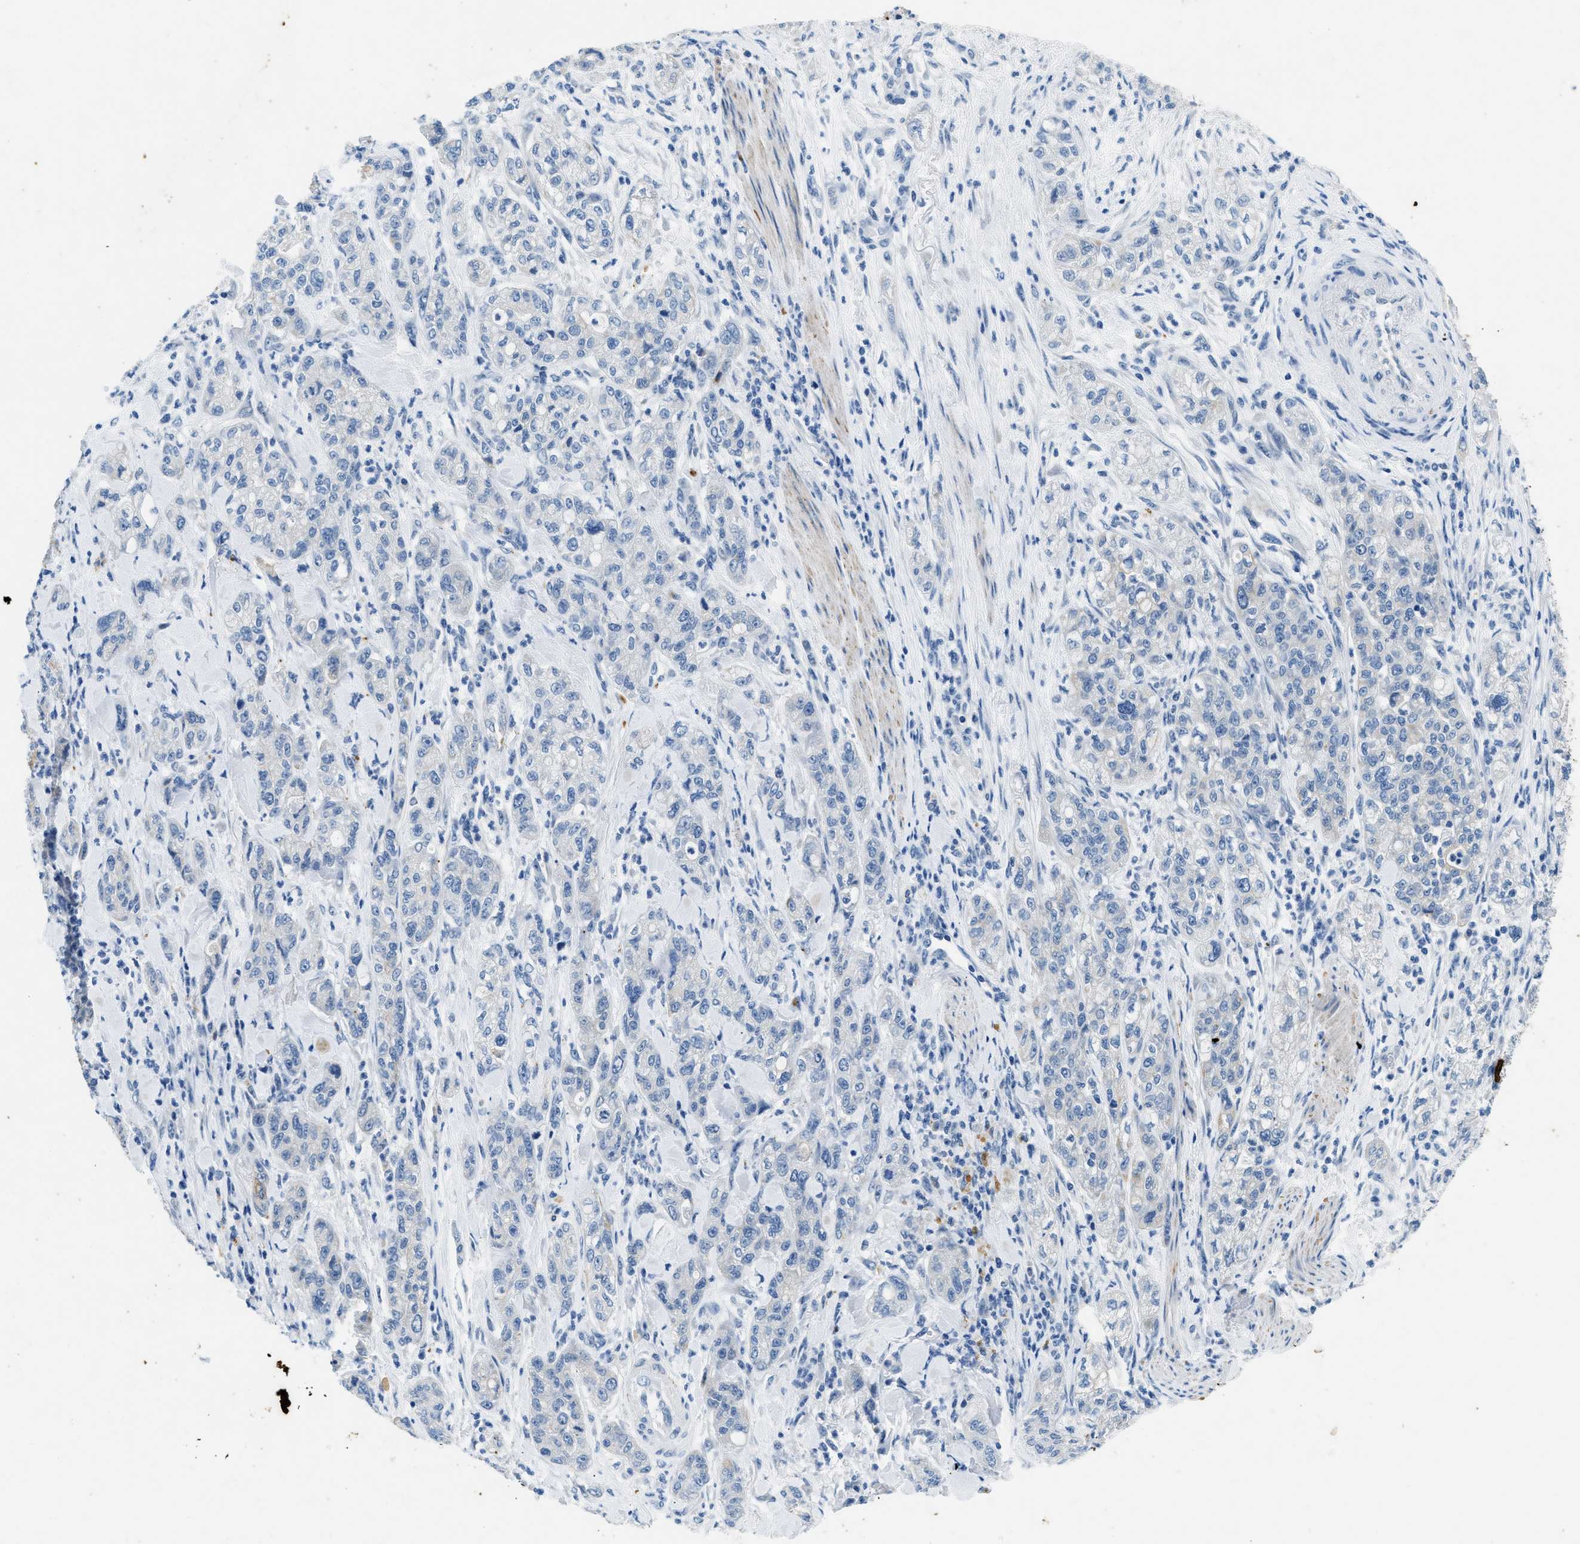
{"staining": {"intensity": "negative", "quantity": "none", "location": "none"}, "tissue": "pancreatic cancer", "cell_type": "Tumor cells", "image_type": "cancer", "snomed": [{"axis": "morphology", "description": "Adenocarcinoma, NOS"}, {"axis": "topography", "description": "Pancreas"}], "caption": "There is no significant staining in tumor cells of pancreatic cancer.", "gene": "CFAP20", "patient": {"sex": "female", "age": 78}}